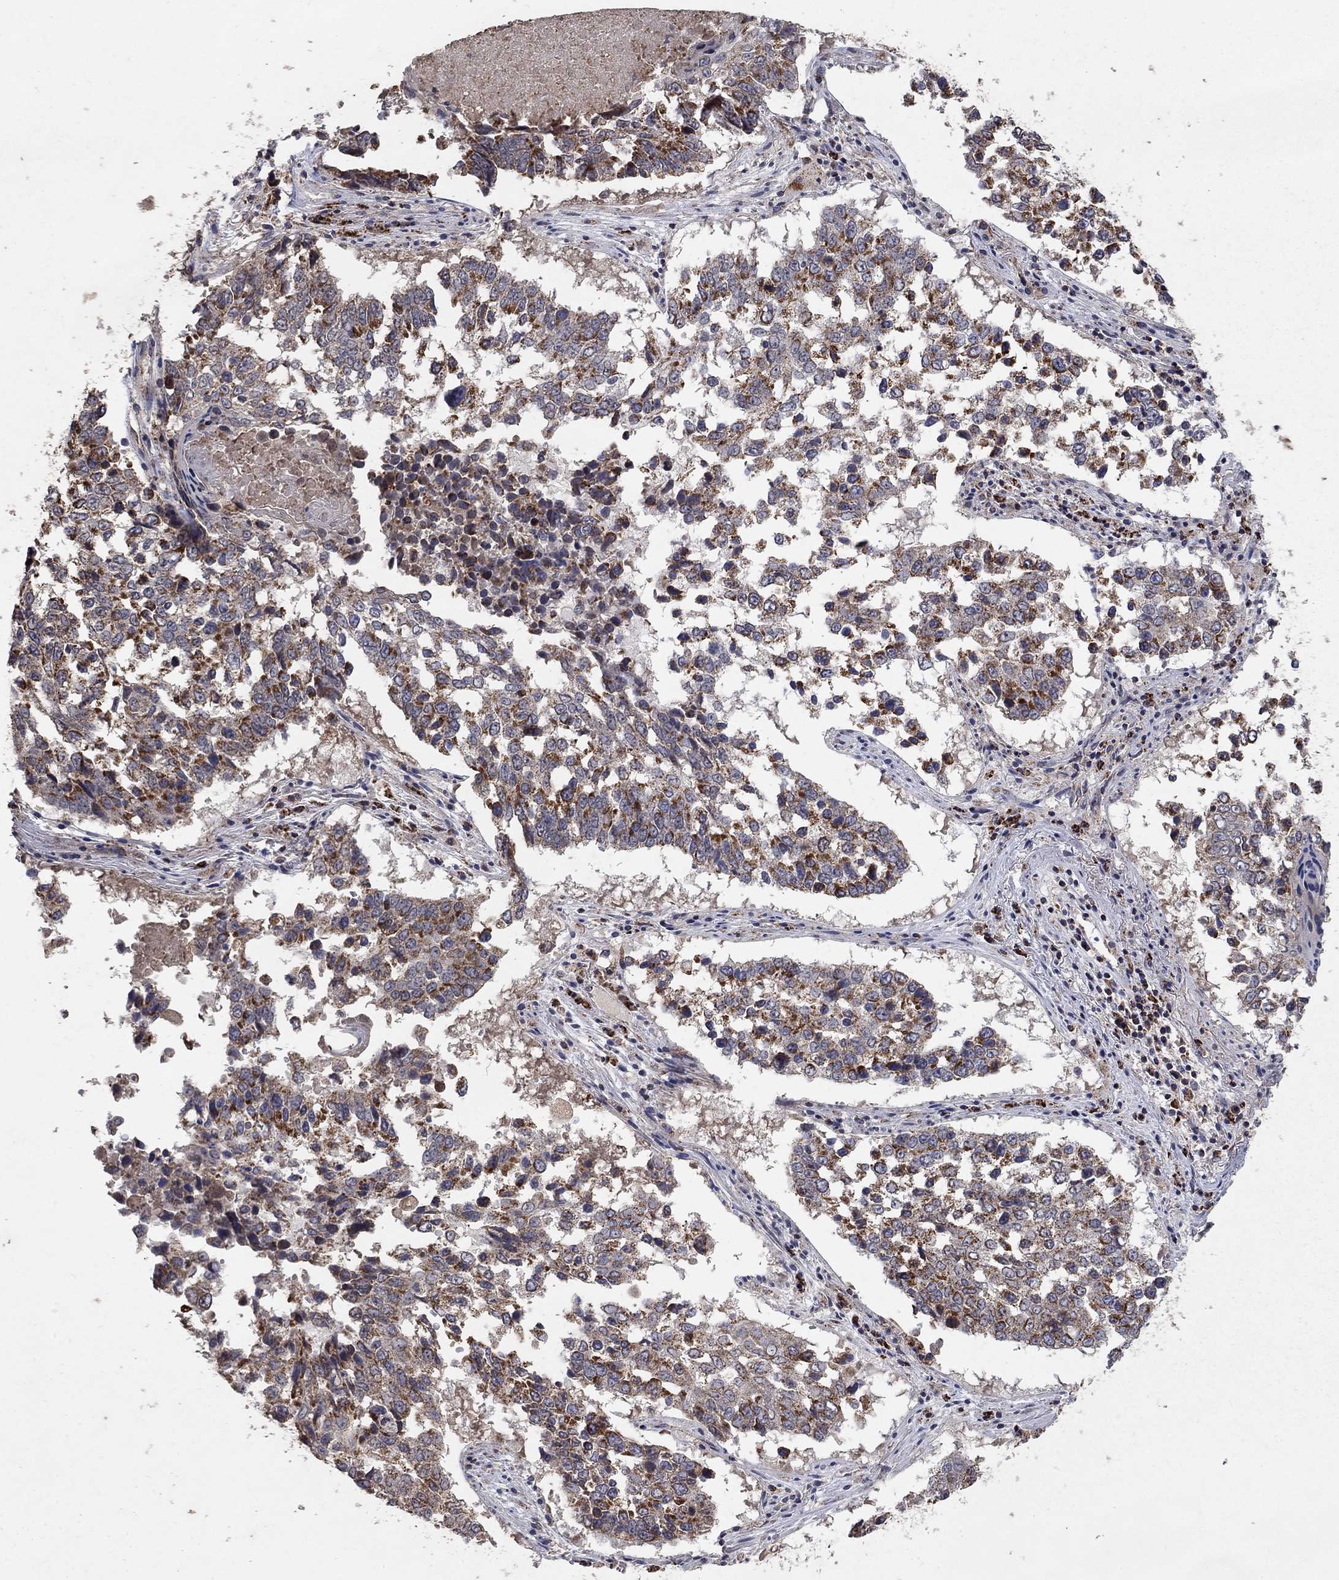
{"staining": {"intensity": "moderate", "quantity": "25%-75%", "location": "cytoplasmic/membranous"}, "tissue": "lung cancer", "cell_type": "Tumor cells", "image_type": "cancer", "snomed": [{"axis": "morphology", "description": "Squamous cell carcinoma, NOS"}, {"axis": "topography", "description": "Lung"}], "caption": "Lung cancer (squamous cell carcinoma) stained with IHC reveals moderate cytoplasmic/membranous expression in approximately 25%-75% of tumor cells.", "gene": "GPSM1", "patient": {"sex": "male", "age": 82}}